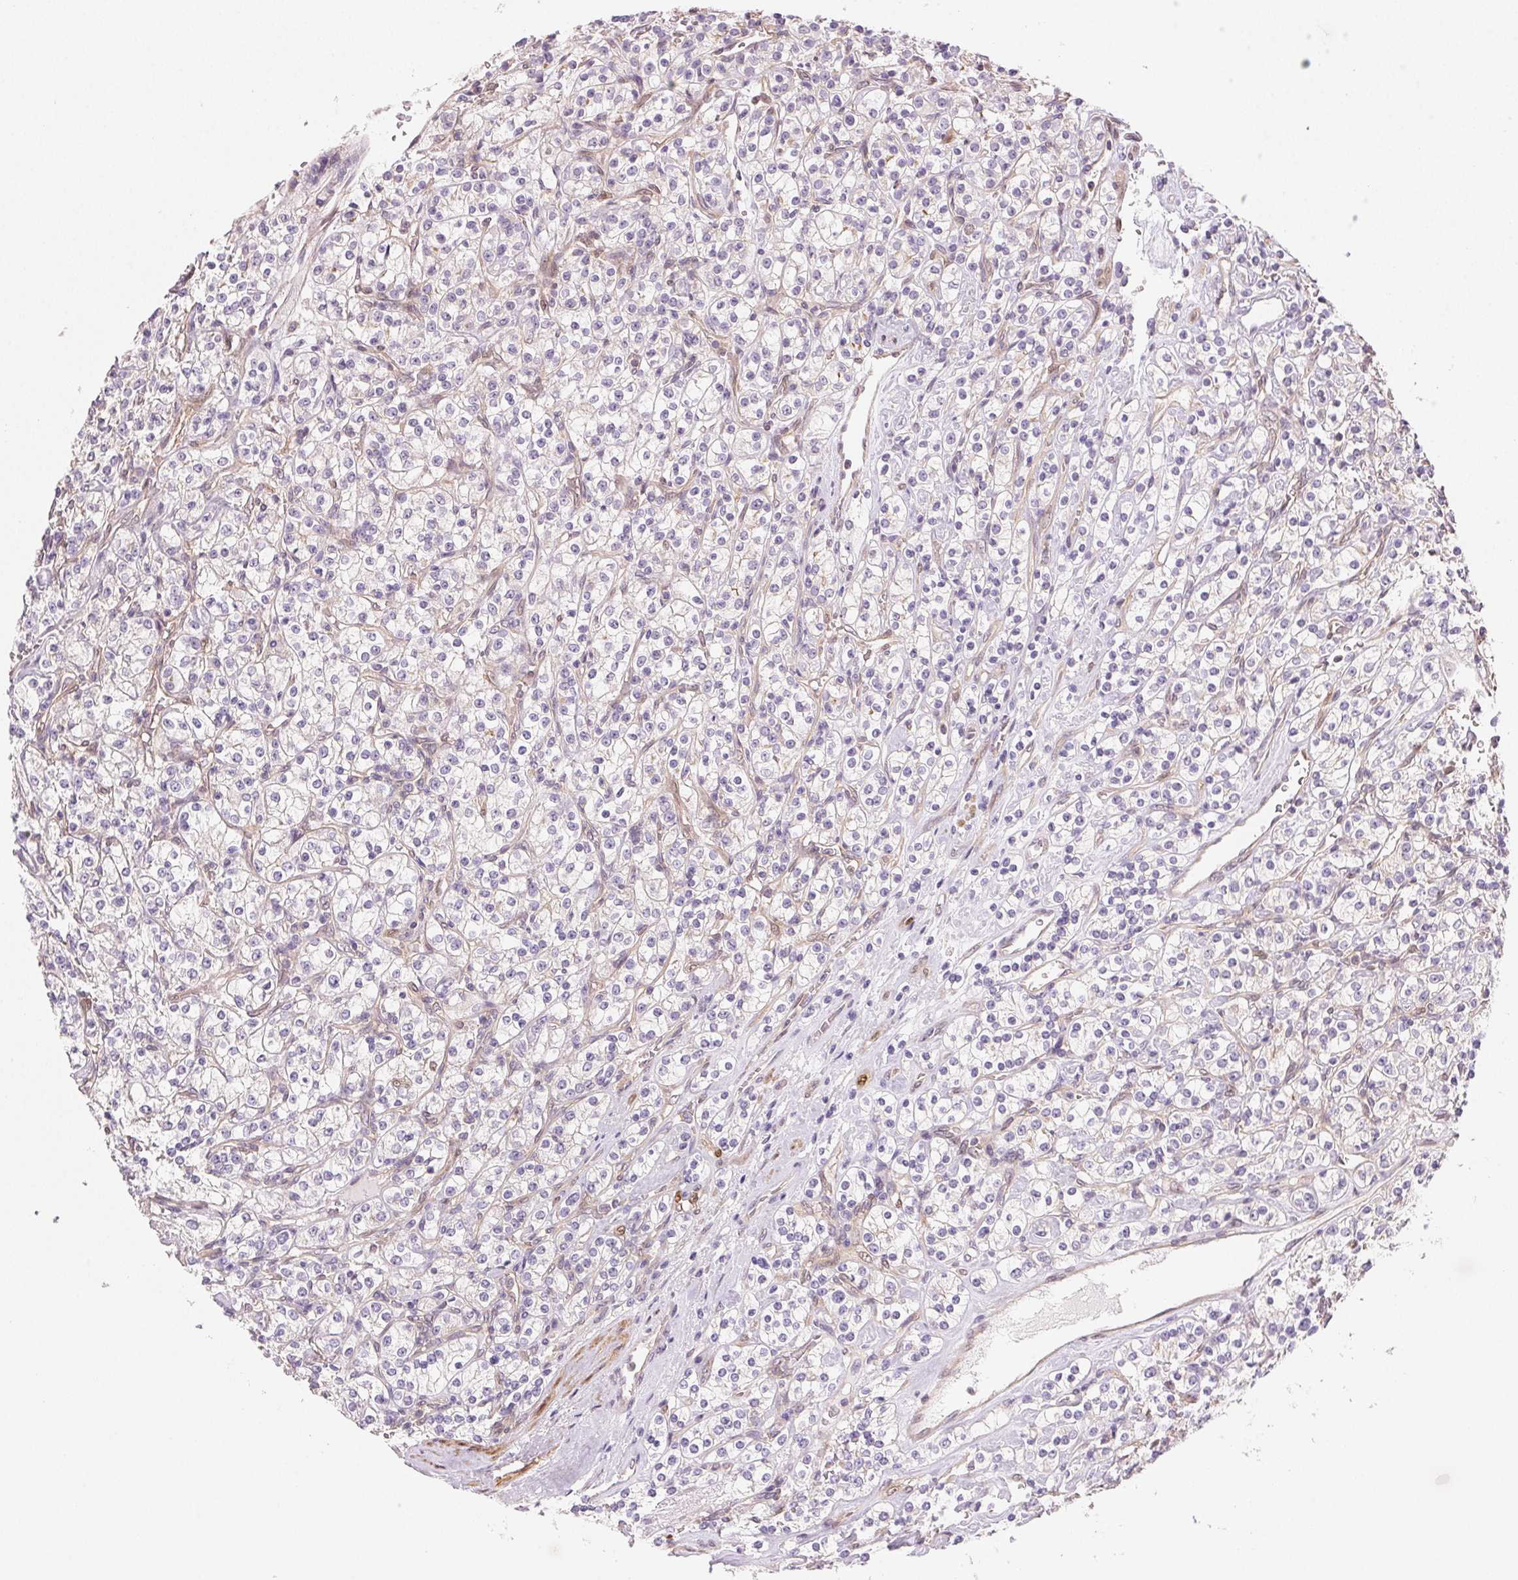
{"staining": {"intensity": "negative", "quantity": "none", "location": "none"}, "tissue": "renal cancer", "cell_type": "Tumor cells", "image_type": "cancer", "snomed": [{"axis": "morphology", "description": "Adenocarcinoma, NOS"}, {"axis": "topography", "description": "Kidney"}], "caption": "Tumor cells show no significant expression in renal adenocarcinoma.", "gene": "SMTN", "patient": {"sex": "male", "age": 77}}